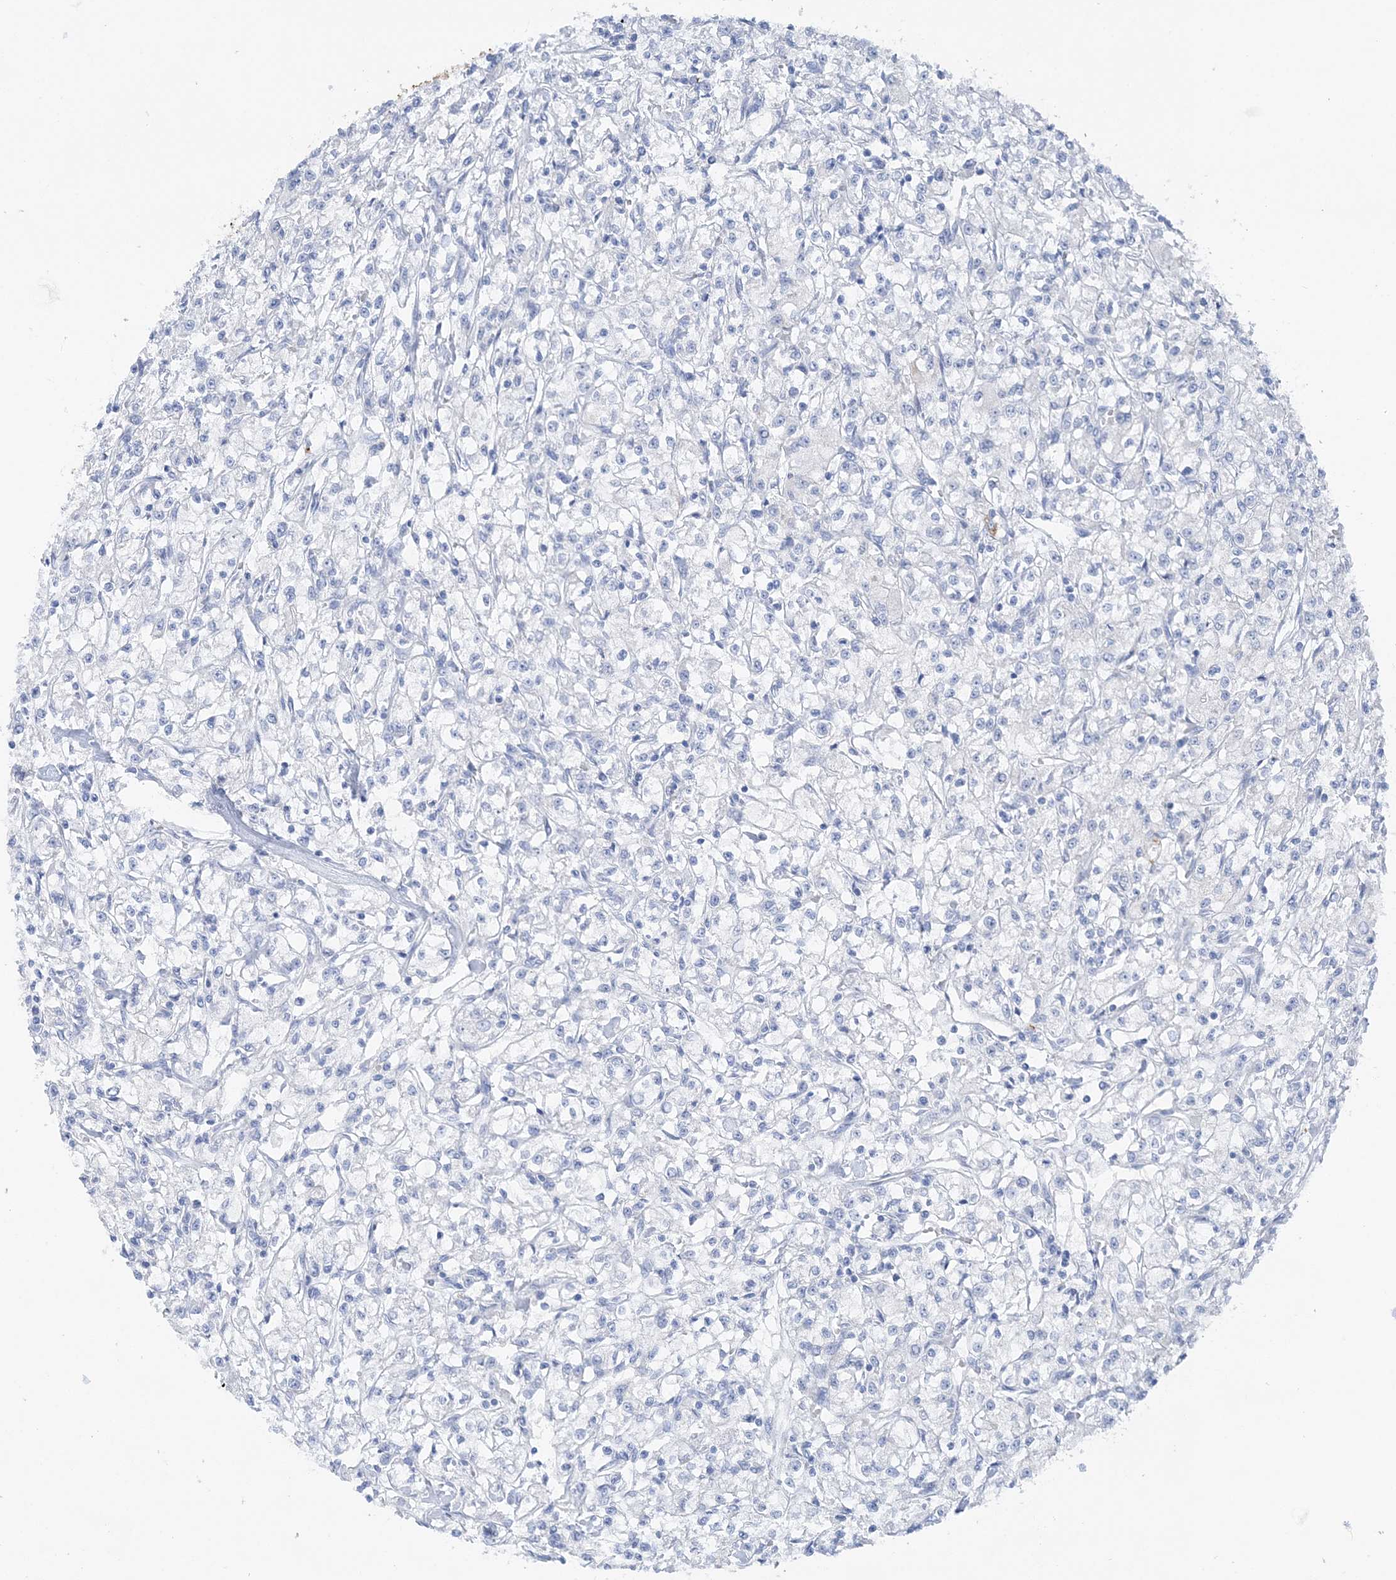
{"staining": {"intensity": "negative", "quantity": "none", "location": "none"}, "tissue": "renal cancer", "cell_type": "Tumor cells", "image_type": "cancer", "snomed": [{"axis": "morphology", "description": "Adenocarcinoma, NOS"}, {"axis": "topography", "description": "Kidney"}], "caption": "This is an IHC micrograph of renal cancer (adenocarcinoma). There is no staining in tumor cells.", "gene": "HMGCS1", "patient": {"sex": "female", "age": 59}}